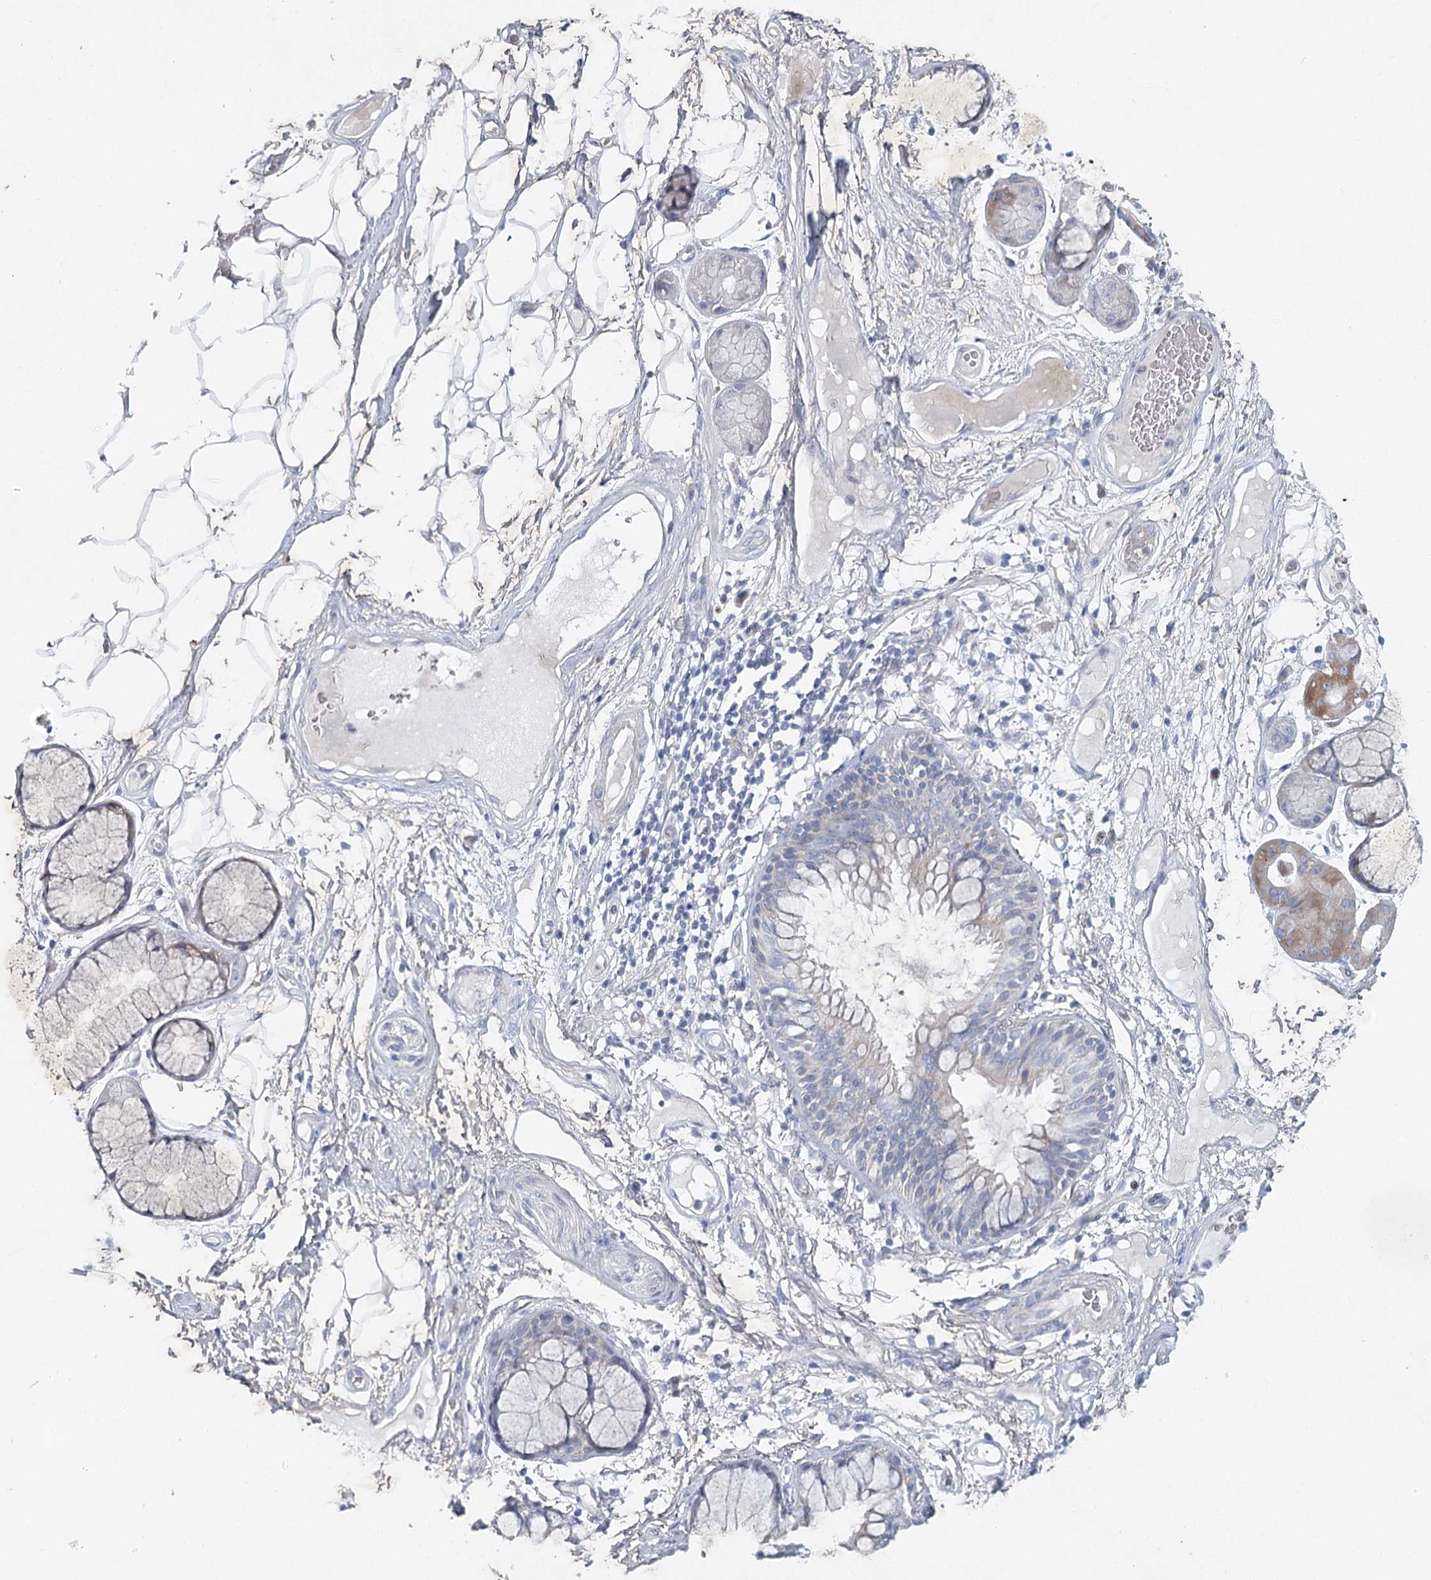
{"staining": {"intensity": "negative", "quantity": "none", "location": "none"}, "tissue": "adipose tissue", "cell_type": "Adipocytes", "image_type": "normal", "snomed": [{"axis": "morphology", "description": "Normal tissue, NOS"}, {"axis": "topography", "description": "Bronchus"}], "caption": "Immunohistochemical staining of unremarkable adipose tissue displays no significant staining in adipocytes. (DAB (3,3'-diaminobenzidine) IHC with hematoxylin counter stain).", "gene": "MAP3K13", "patient": {"sex": "male", "age": 66}}